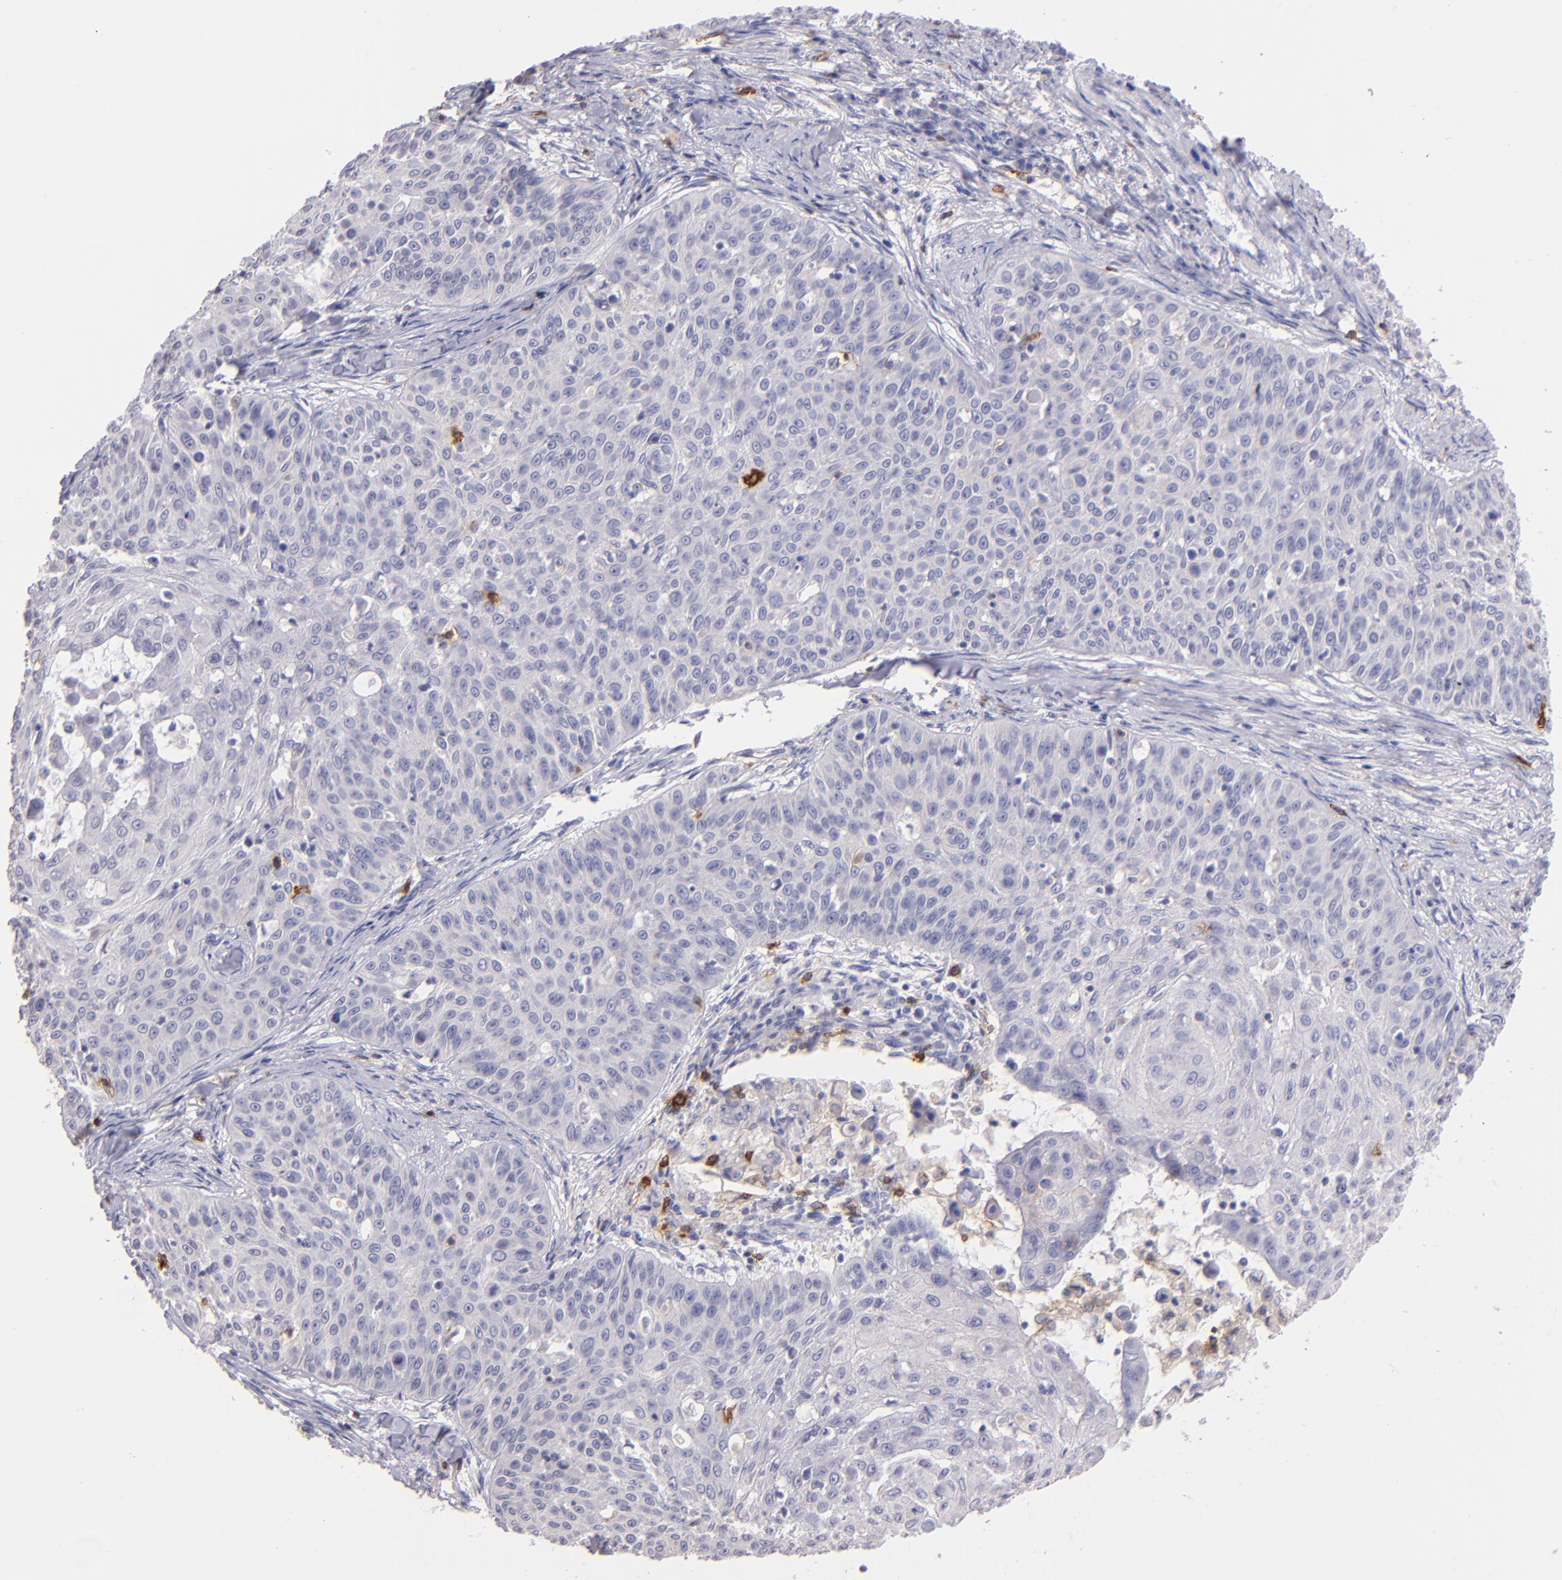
{"staining": {"intensity": "negative", "quantity": "none", "location": "none"}, "tissue": "skin cancer", "cell_type": "Tumor cells", "image_type": "cancer", "snomed": [{"axis": "morphology", "description": "Squamous cell carcinoma, NOS"}, {"axis": "topography", "description": "Skin"}], "caption": "Immunohistochemistry (IHC) of skin squamous cell carcinoma reveals no expression in tumor cells.", "gene": "IL2RA", "patient": {"sex": "male", "age": 82}}